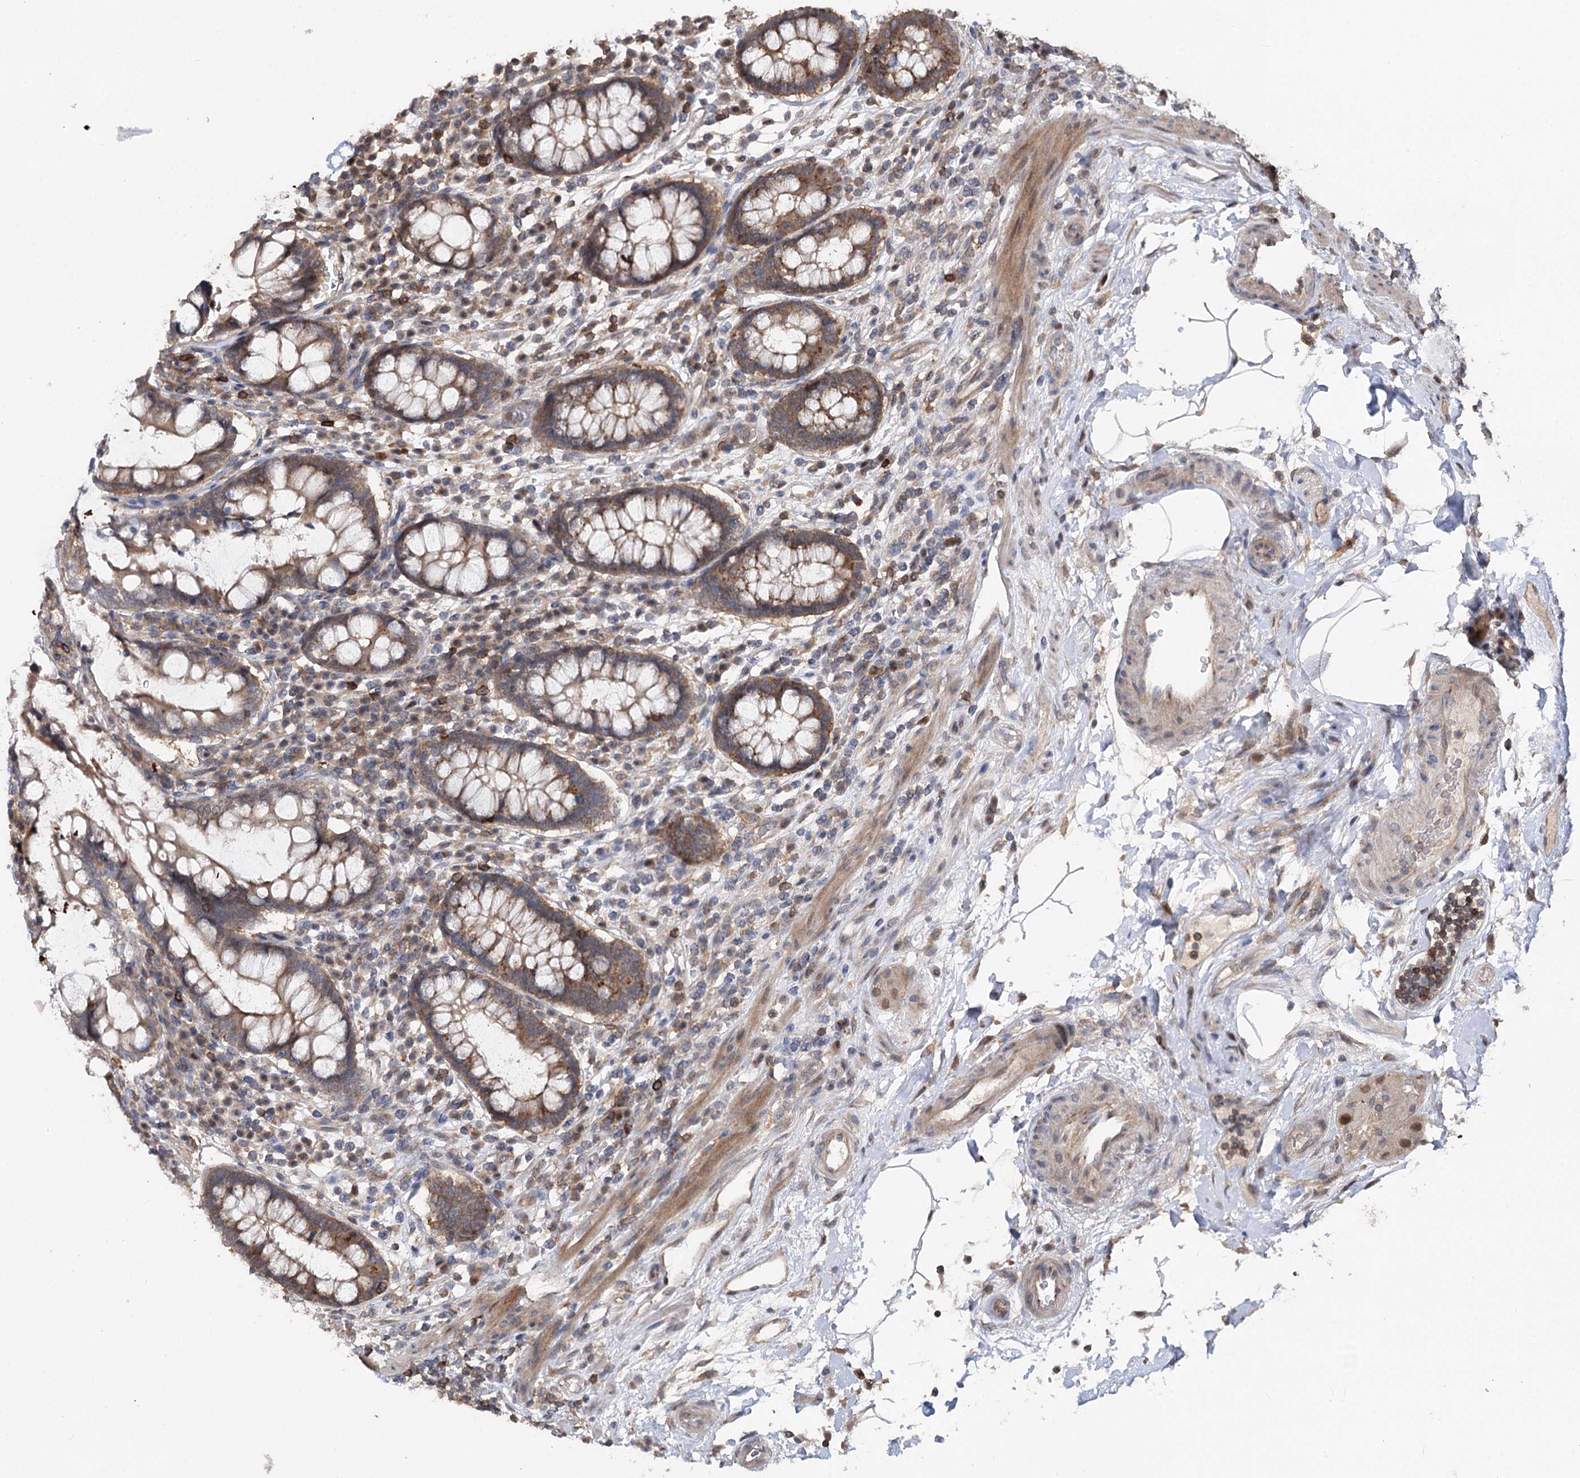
{"staining": {"intensity": "weak", "quantity": ">75%", "location": "cytoplasmic/membranous,nuclear"}, "tissue": "colon", "cell_type": "Endothelial cells", "image_type": "normal", "snomed": [{"axis": "morphology", "description": "Normal tissue, NOS"}, {"axis": "topography", "description": "Colon"}], "caption": "This photomicrograph reveals unremarkable colon stained with IHC to label a protein in brown. The cytoplasmic/membranous,nuclear of endothelial cells show weak positivity for the protein. Nuclei are counter-stained blue.", "gene": "STX6", "patient": {"sex": "female", "age": 79}}